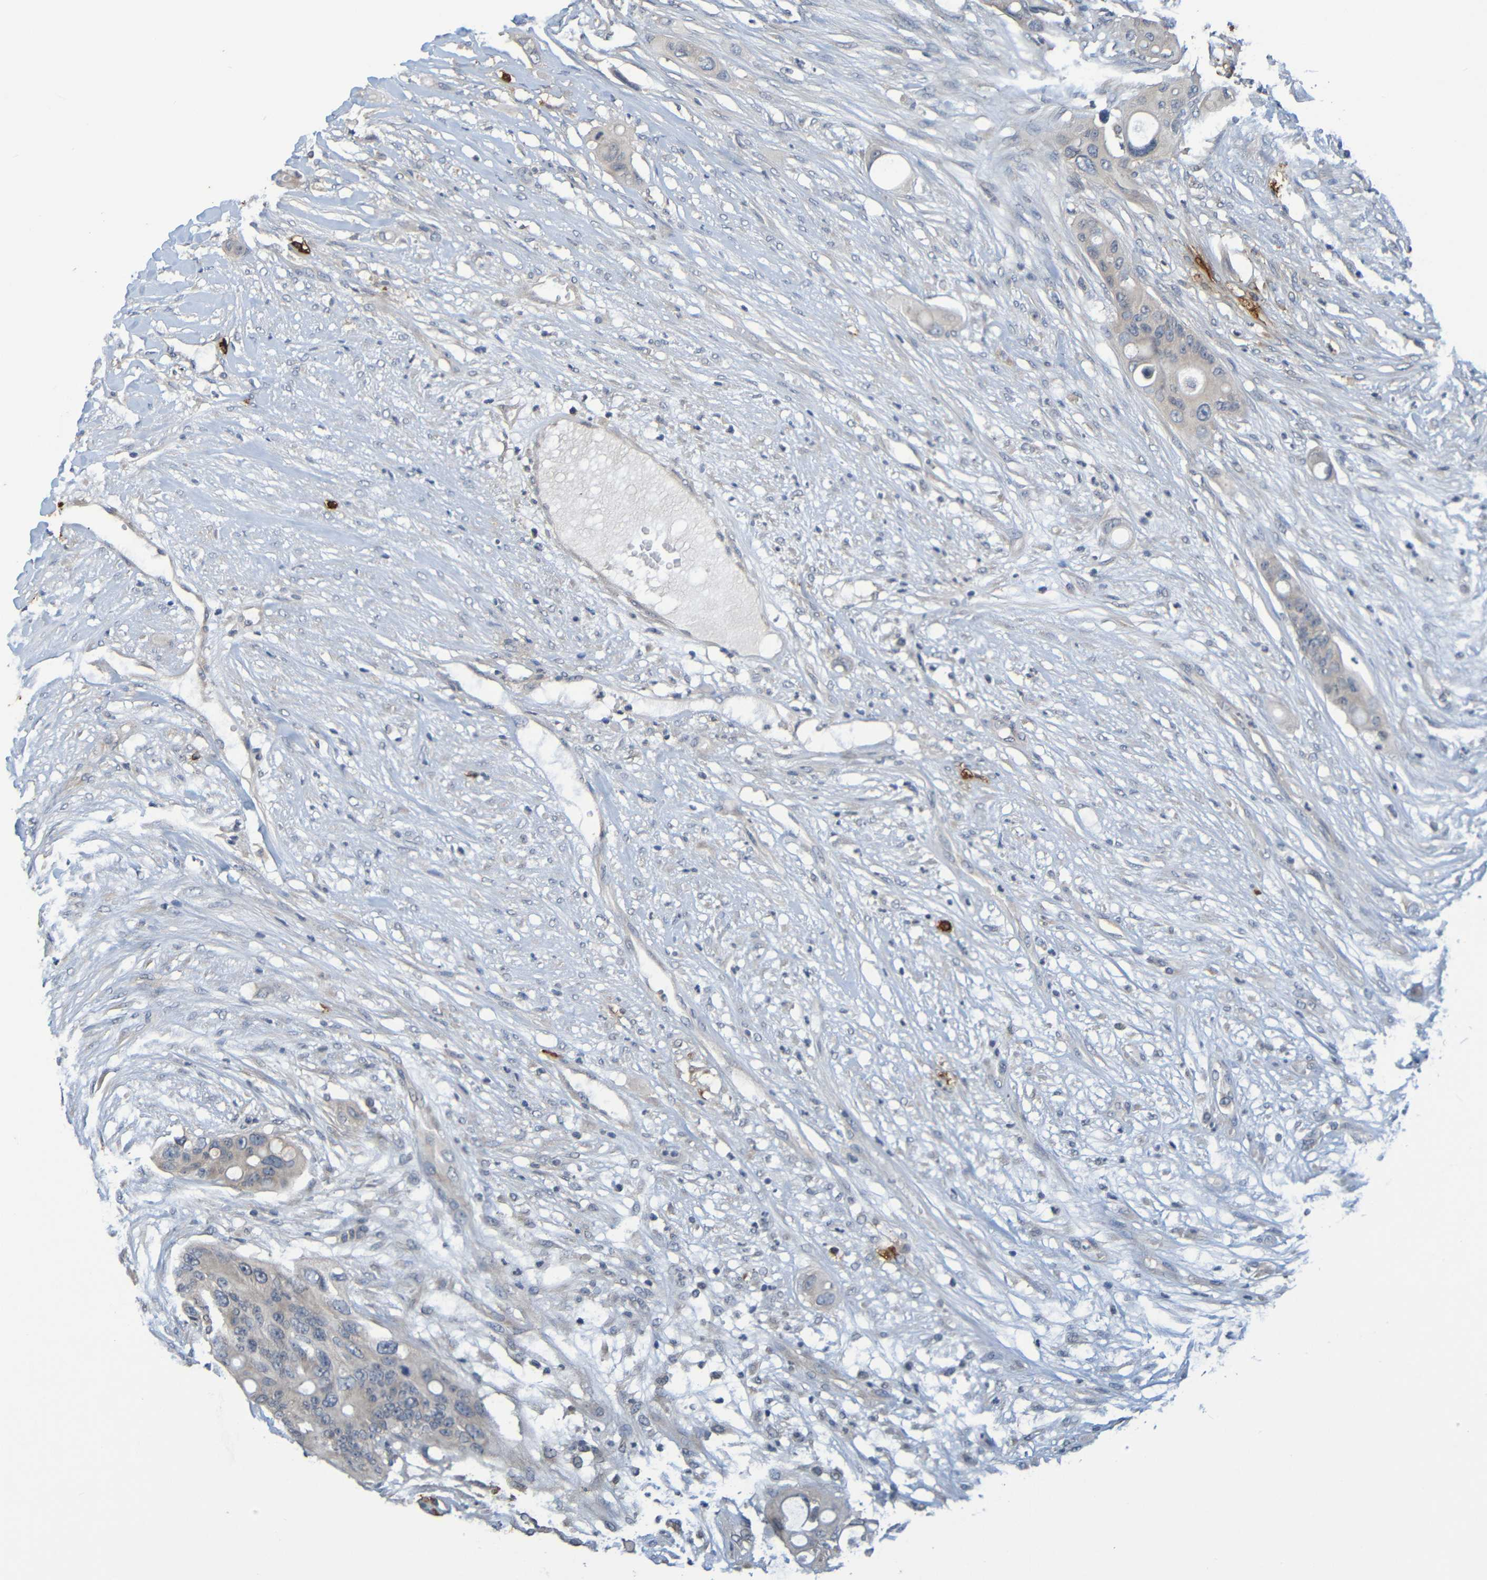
{"staining": {"intensity": "weak", "quantity": ">75%", "location": "cytoplasmic/membranous"}, "tissue": "colorectal cancer", "cell_type": "Tumor cells", "image_type": "cancer", "snomed": [{"axis": "morphology", "description": "Adenocarcinoma, NOS"}, {"axis": "topography", "description": "Colon"}], "caption": "About >75% of tumor cells in human colorectal adenocarcinoma exhibit weak cytoplasmic/membranous protein expression as visualized by brown immunohistochemical staining.", "gene": "C3AR1", "patient": {"sex": "female", "age": 57}}